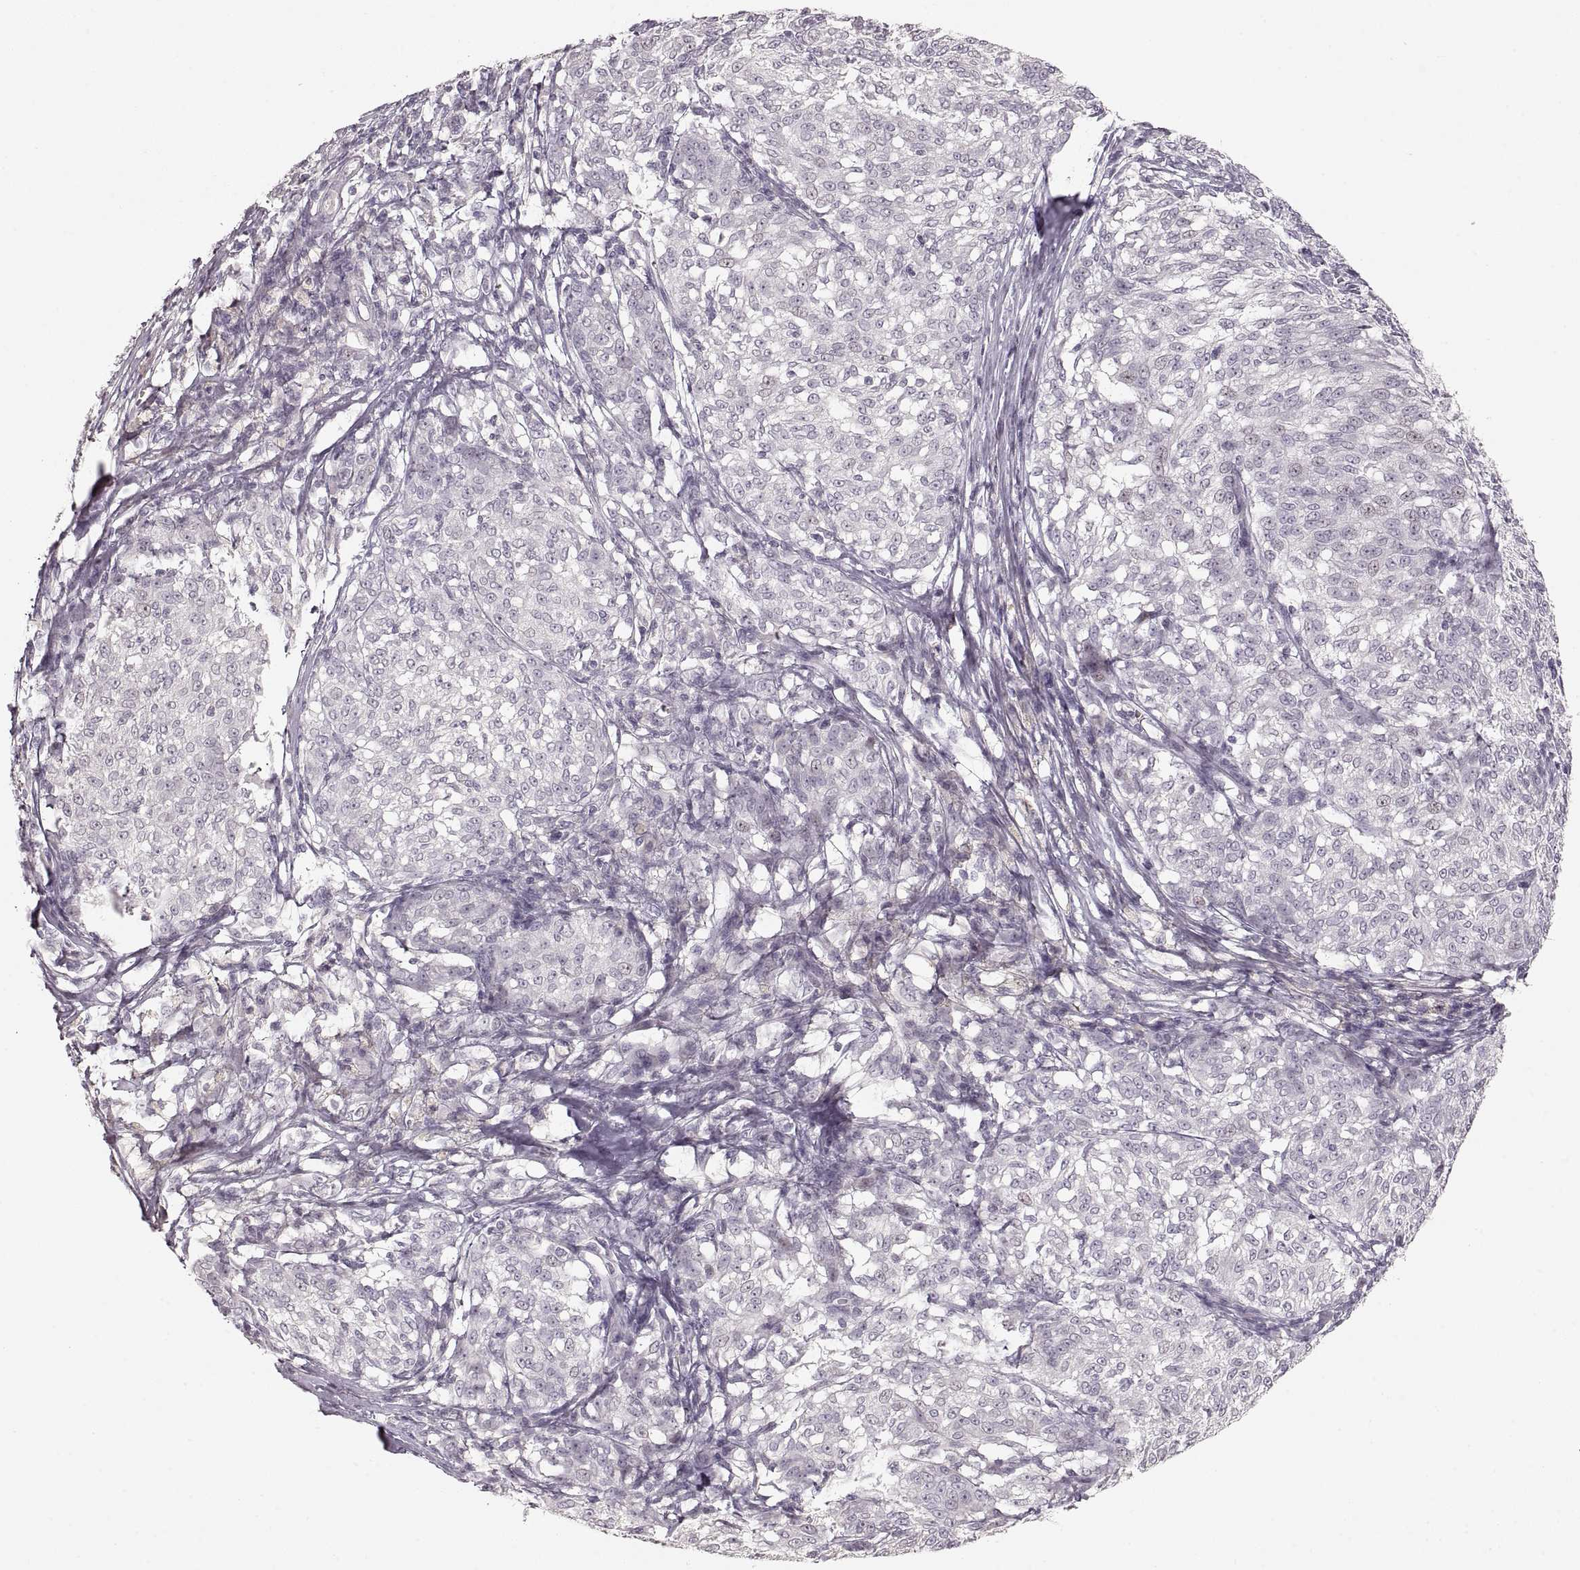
{"staining": {"intensity": "negative", "quantity": "none", "location": "none"}, "tissue": "melanoma", "cell_type": "Tumor cells", "image_type": "cancer", "snomed": [{"axis": "morphology", "description": "Malignant melanoma, NOS"}, {"axis": "topography", "description": "Skin"}], "caption": "The histopathology image reveals no significant staining in tumor cells of malignant melanoma.", "gene": "PCSK2", "patient": {"sex": "female", "age": 72}}